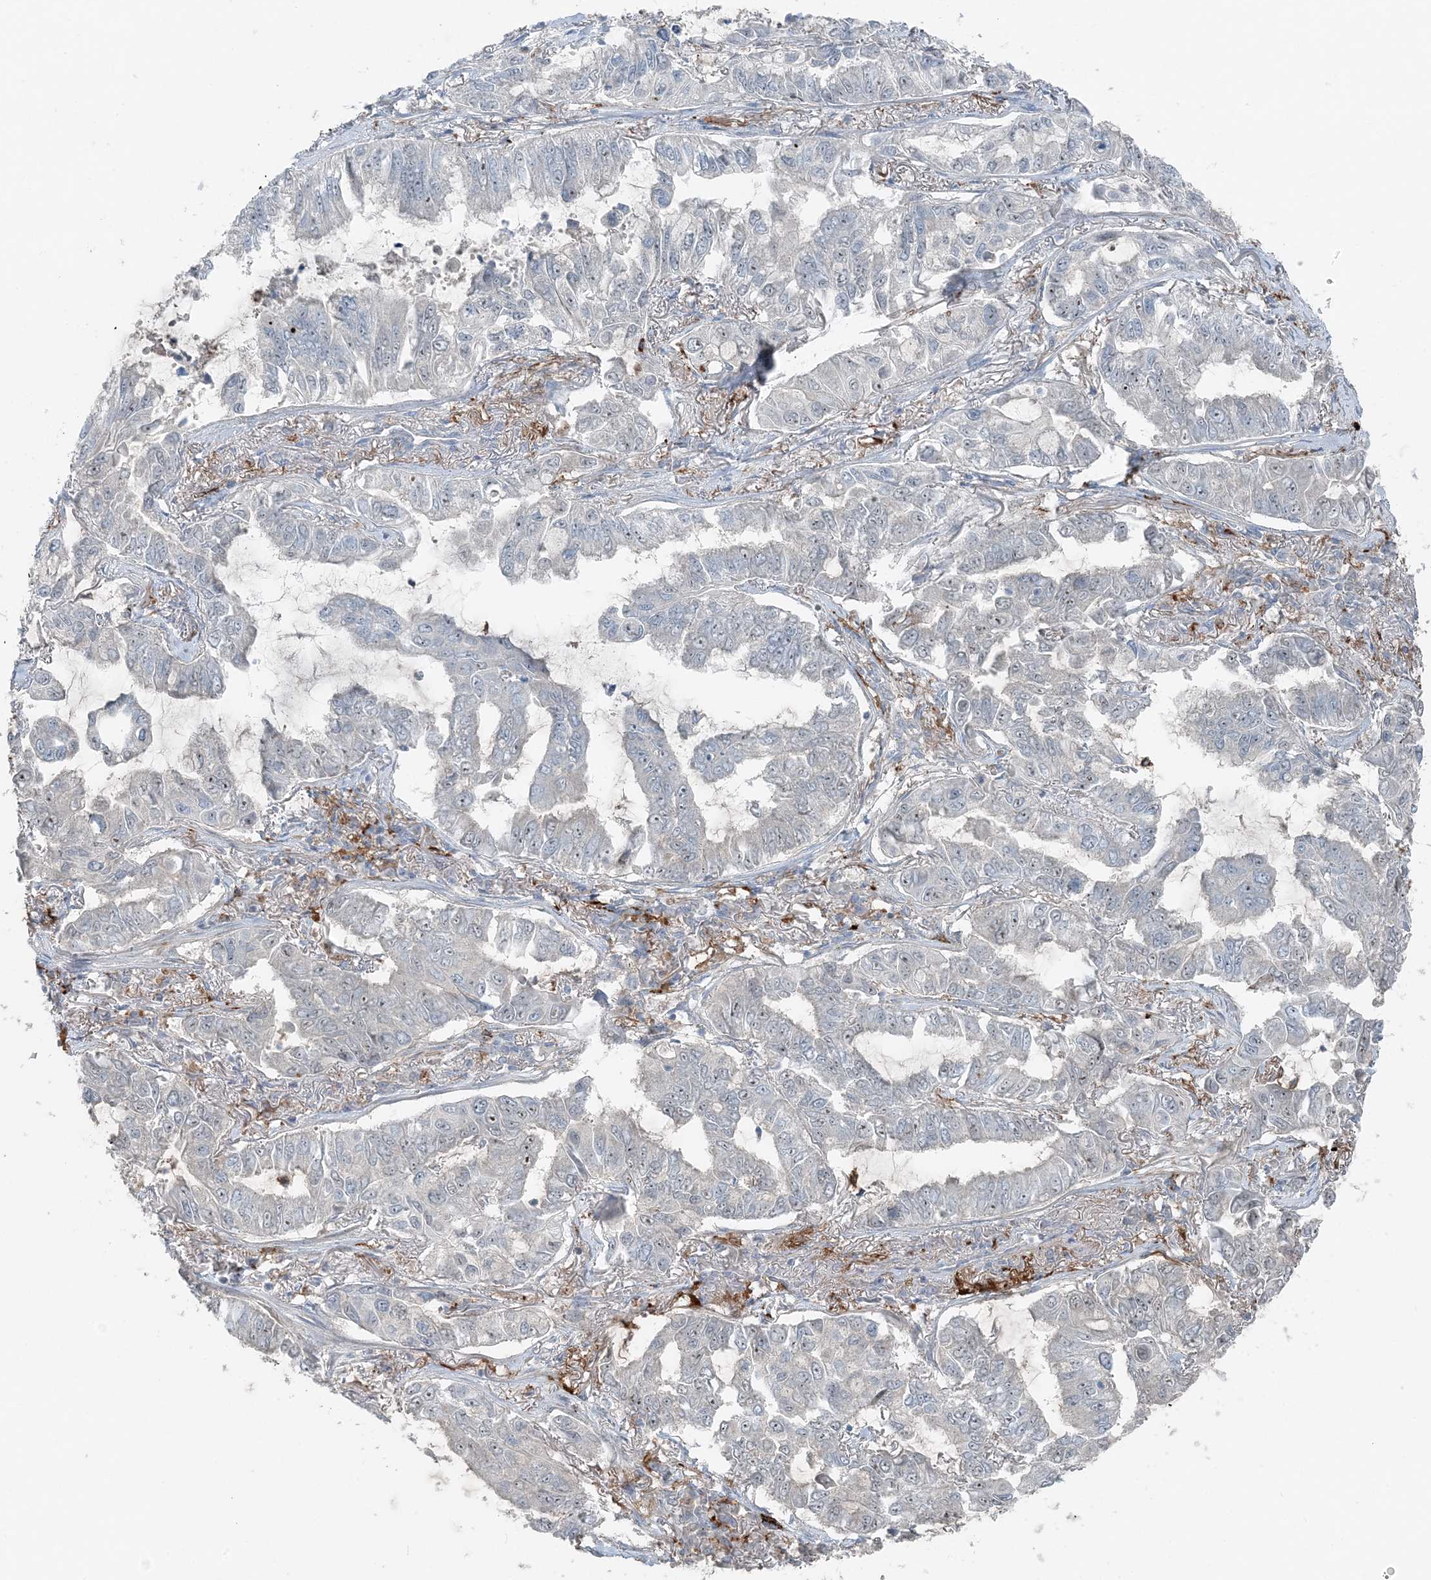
{"staining": {"intensity": "negative", "quantity": "none", "location": "none"}, "tissue": "lung cancer", "cell_type": "Tumor cells", "image_type": "cancer", "snomed": [{"axis": "morphology", "description": "Adenocarcinoma, NOS"}, {"axis": "topography", "description": "Lung"}], "caption": "There is no significant expression in tumor cells of adenocarcinoma (lung). (DAB immunohistochemistry (IHC), high magnification).", "gene": "KY", "patient": {"sex": "male", "age": 64}}